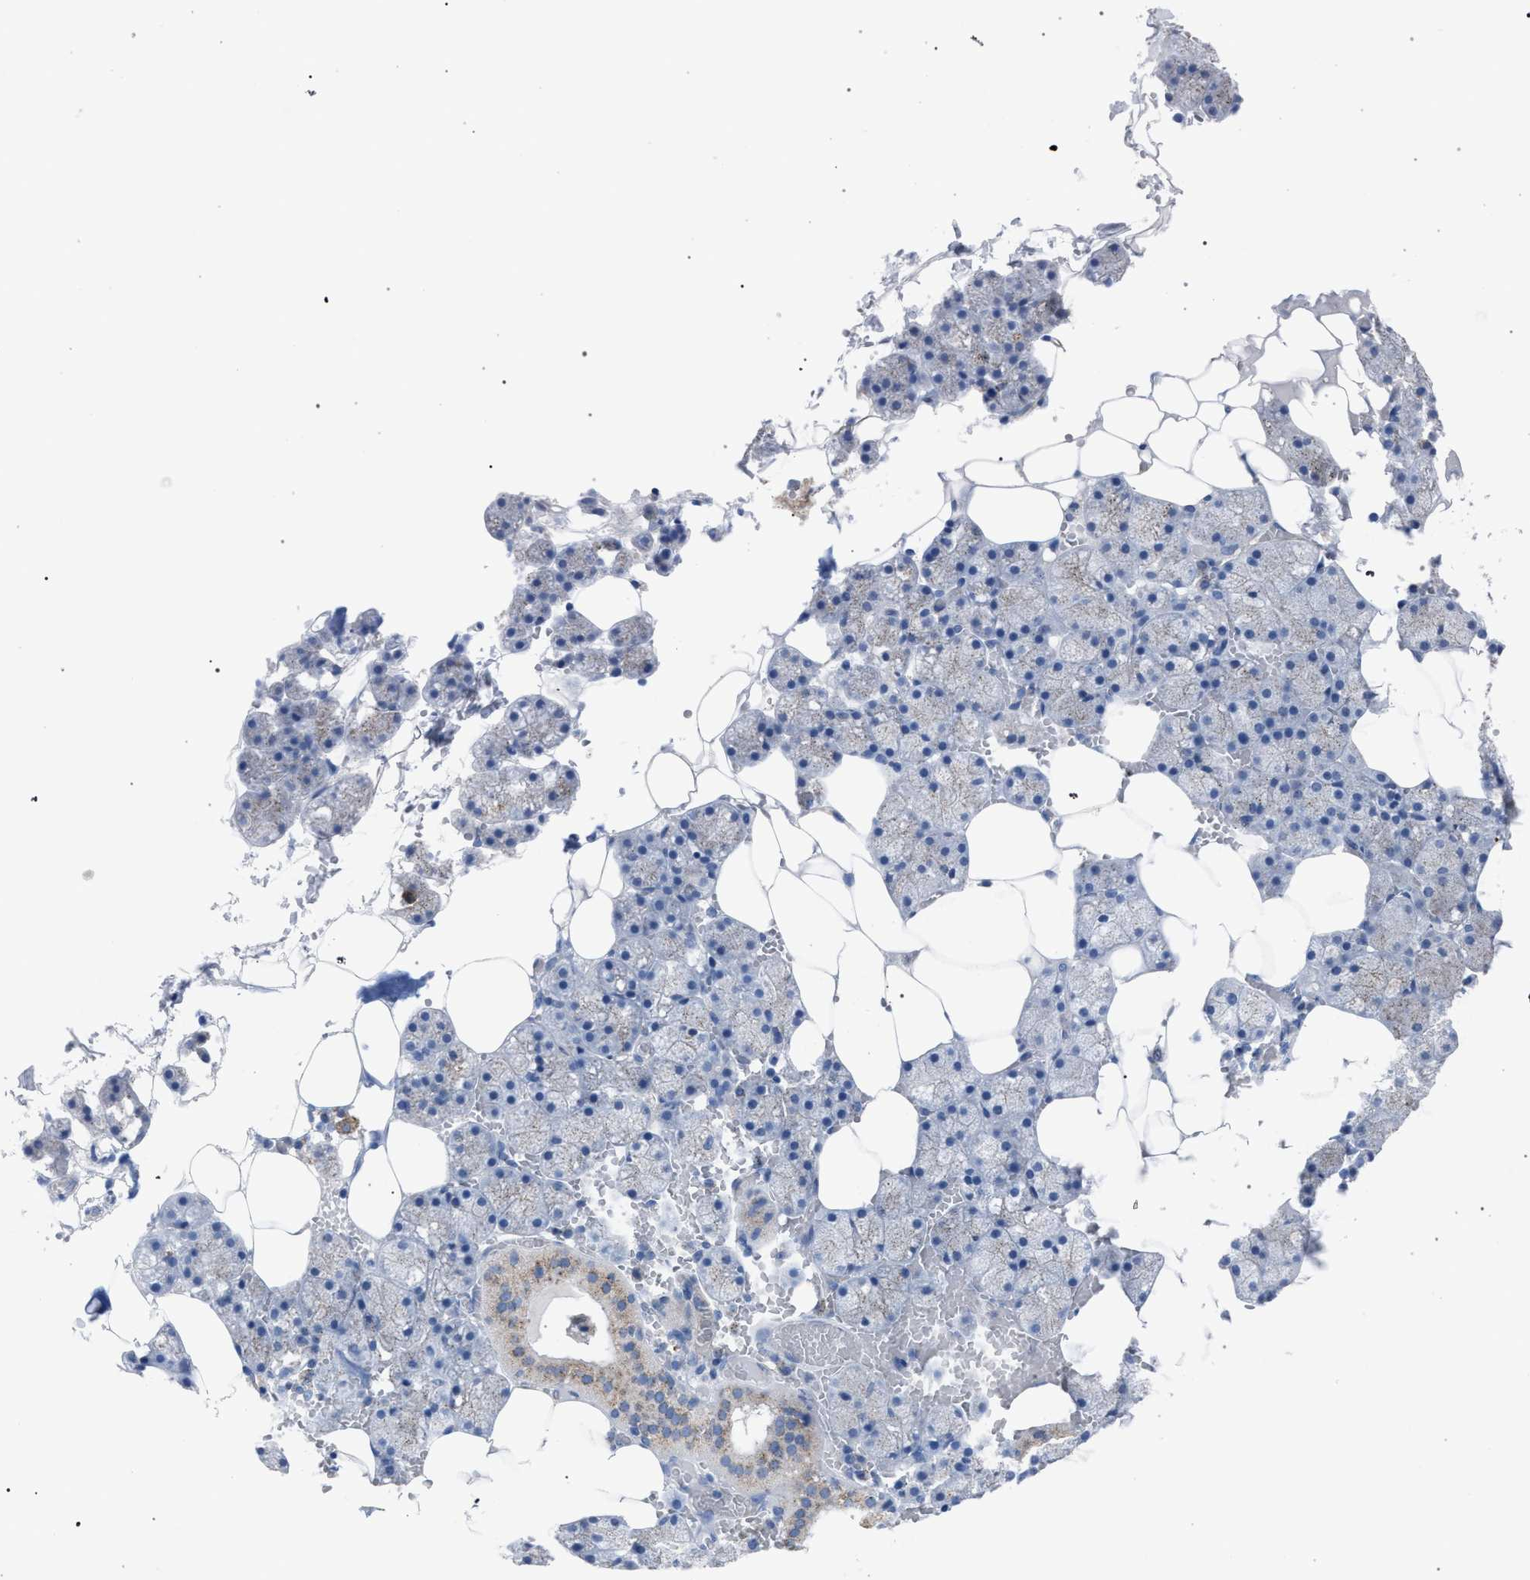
{"staining": {"intensity": "moderate", "quantity": "<25%", "location": "cytoplasmic/membranous"}, "tissue": "salivary gland", "cell_type": "Glandular cells", "image_type": "normal", "snomed": [{"axis": "morphology", "description": "Normal tissue, NOS"}, {"axis": "topography", "description": "Salivary gland"}], "caption": "Immunohistochemistry (IHC) micrograph of normal human salivary gland stained for a protein (brown), which shows low levels of moderate cytoplasmic/membranous staining in approximately <25% of glandular cells.", "gene": "HSD17B4", "patient": {"sex": "male", "age": 62}}